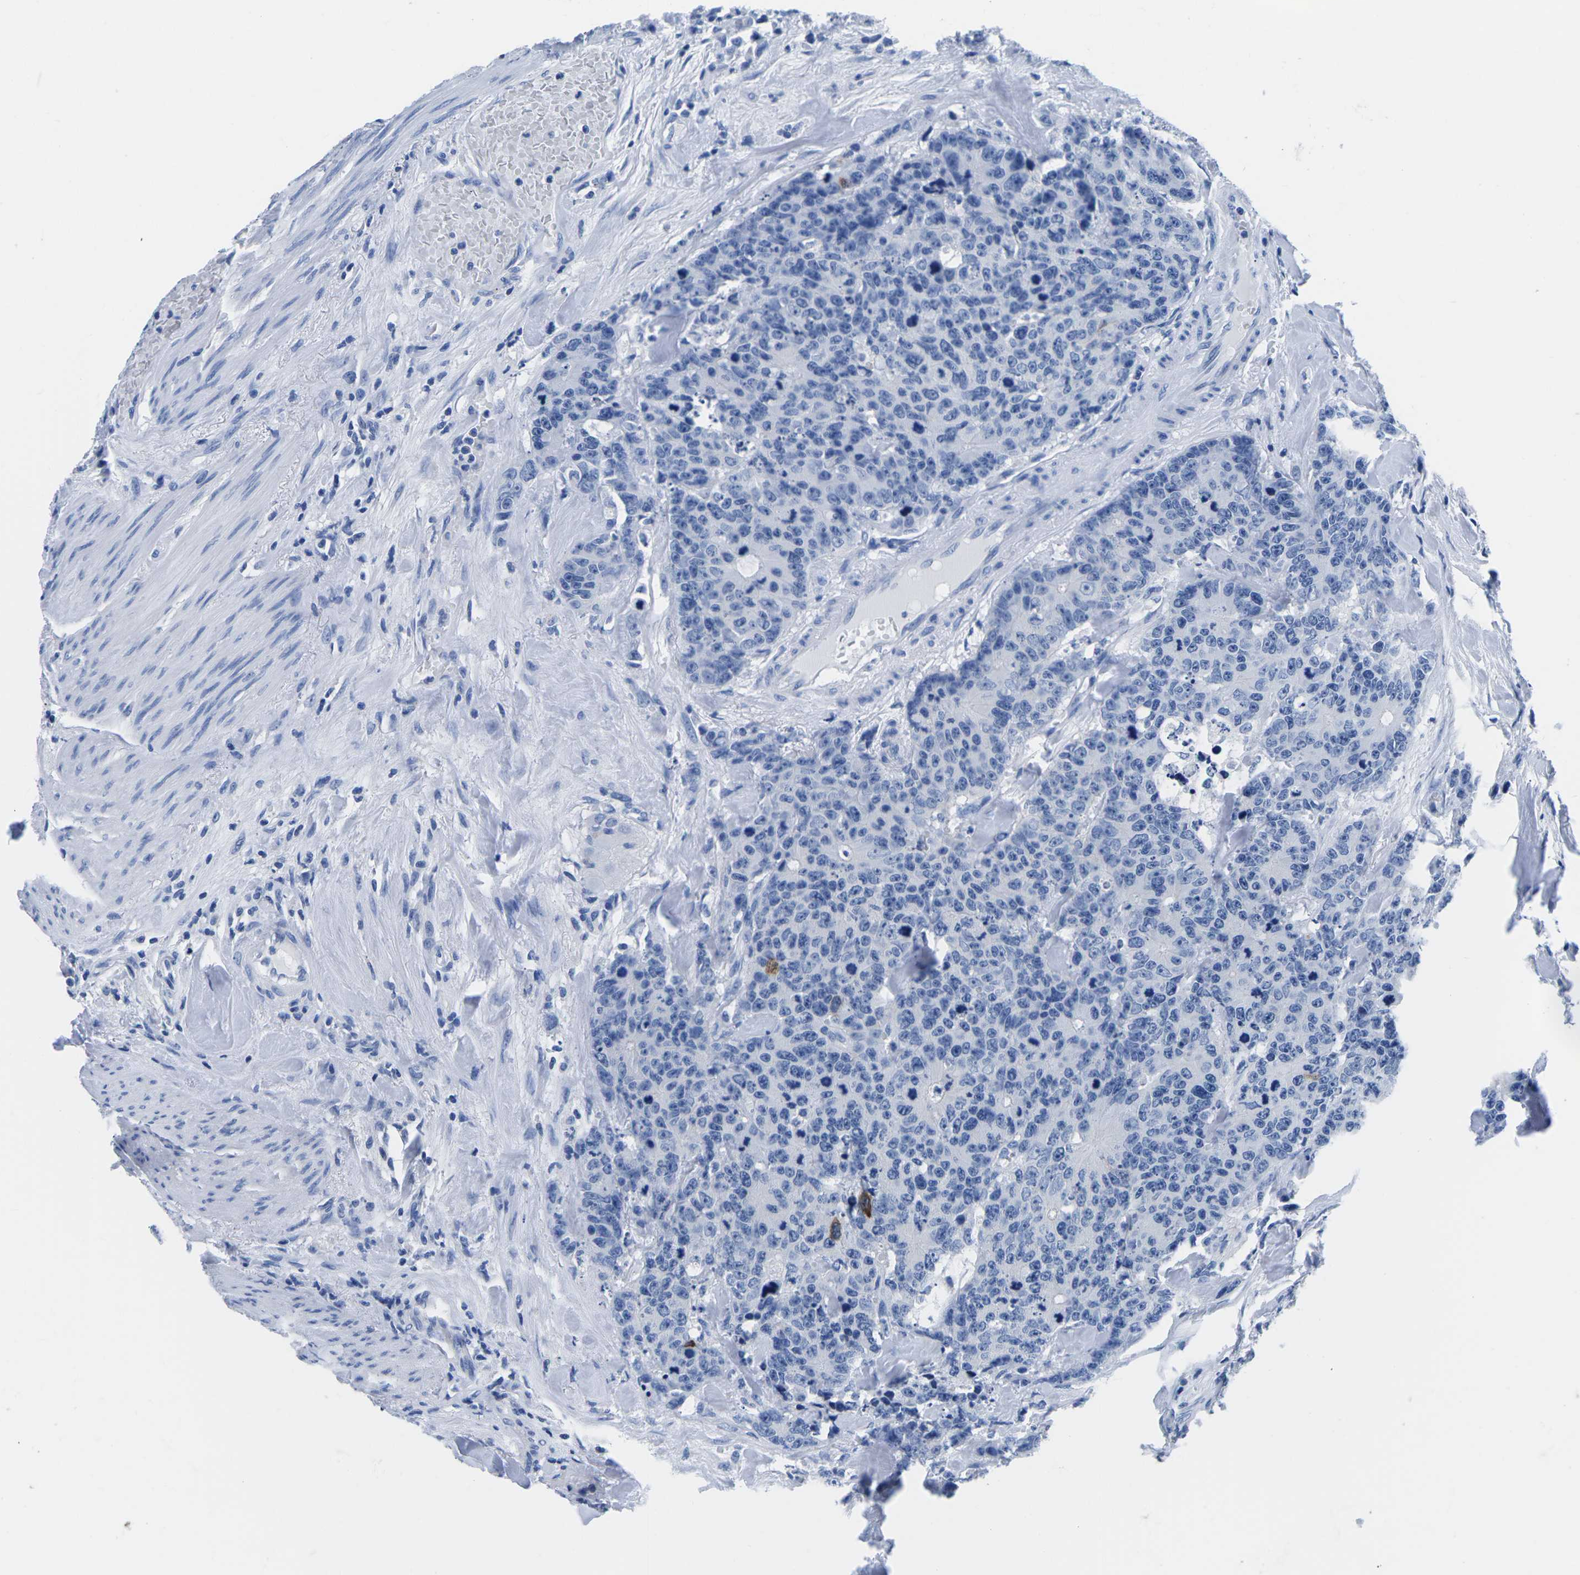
{"staining": {"intensity": "negative", "quantity": "none", "location": "none"}, "tissue": "colorectal cancer", "cell_type": "Tumor cells", "image_type": "cancer", "snomed": [{"axis": "morphology", "description": "Adenocarcinoma, NOS"}, {"axis": "topography", "description": "Colon"}], "caption": "Protein analysis of colorectal cancer displays no significant staining in tumor cells. The staining was performed using DAB to visualize the protein expression in brown, while the nuclei were stained in blue with hematoxylin (Magnification: 20x).", "gene": "CYP1A2", "patient": {"sex": "female", "age": 86}}